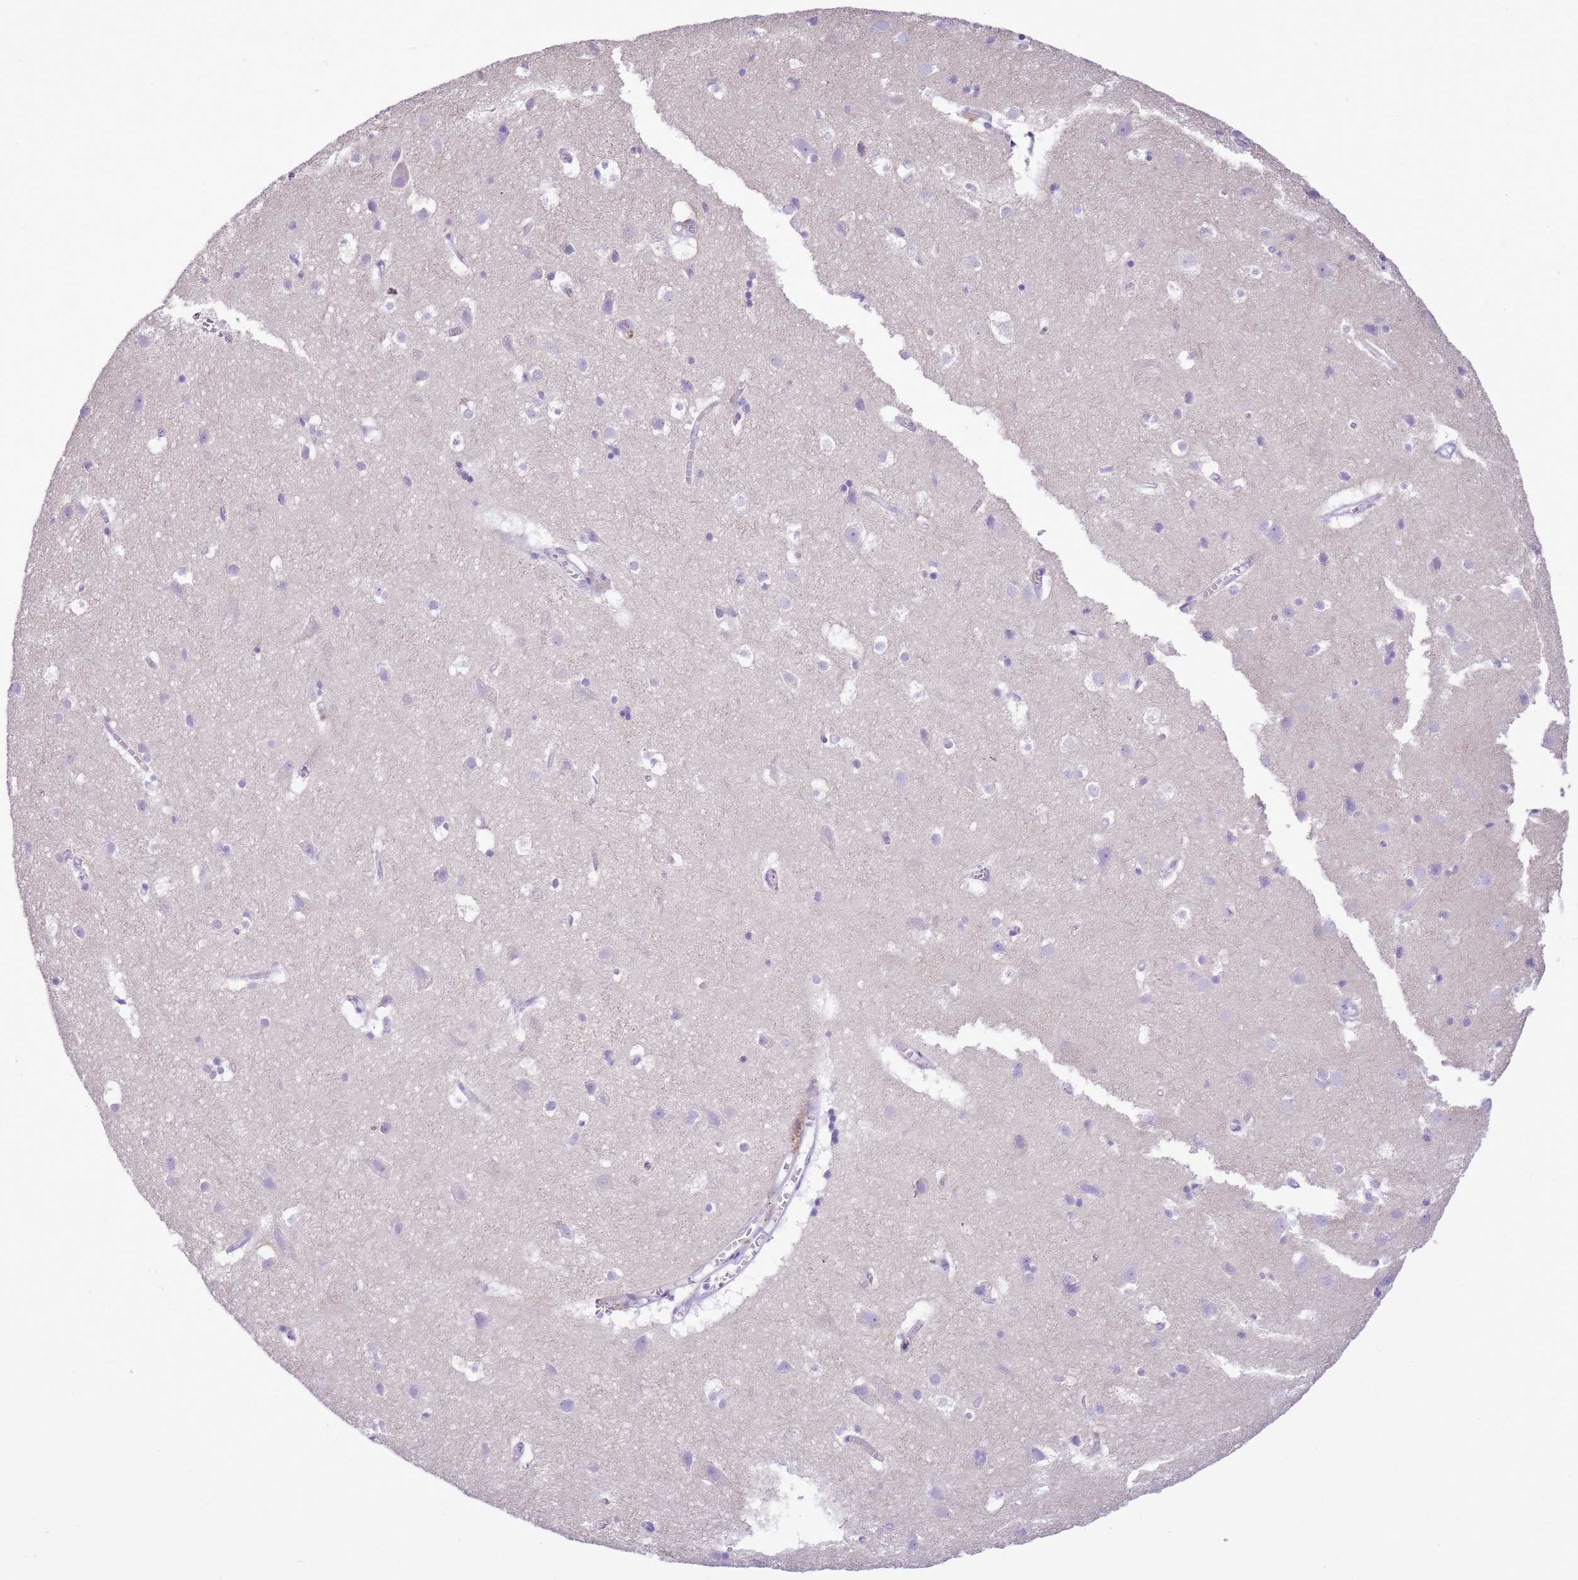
{"staining": {"intensity": "negative", "quantity": "none", "location": "none"}, "tissue": "cerebral cortex", "cell_type": "Endothelial cells", "image_type": "normal", "snomed": [{"axis": "morphology", "description": "Normal tissue, NOS"}, {"axis": "topography", "description": "Cerebral cortex"}], "caption": "Immunohistochemistry (IHC) micrograph of unremarkable cerebral cortex: human cerebral cortex stained with DAB (3,3'-diaminobenzidine) demonstrates no significant protein positivity in endothelial cells.", "gene": "AAR2", "patient": {"sex": "male", "age": 54}}